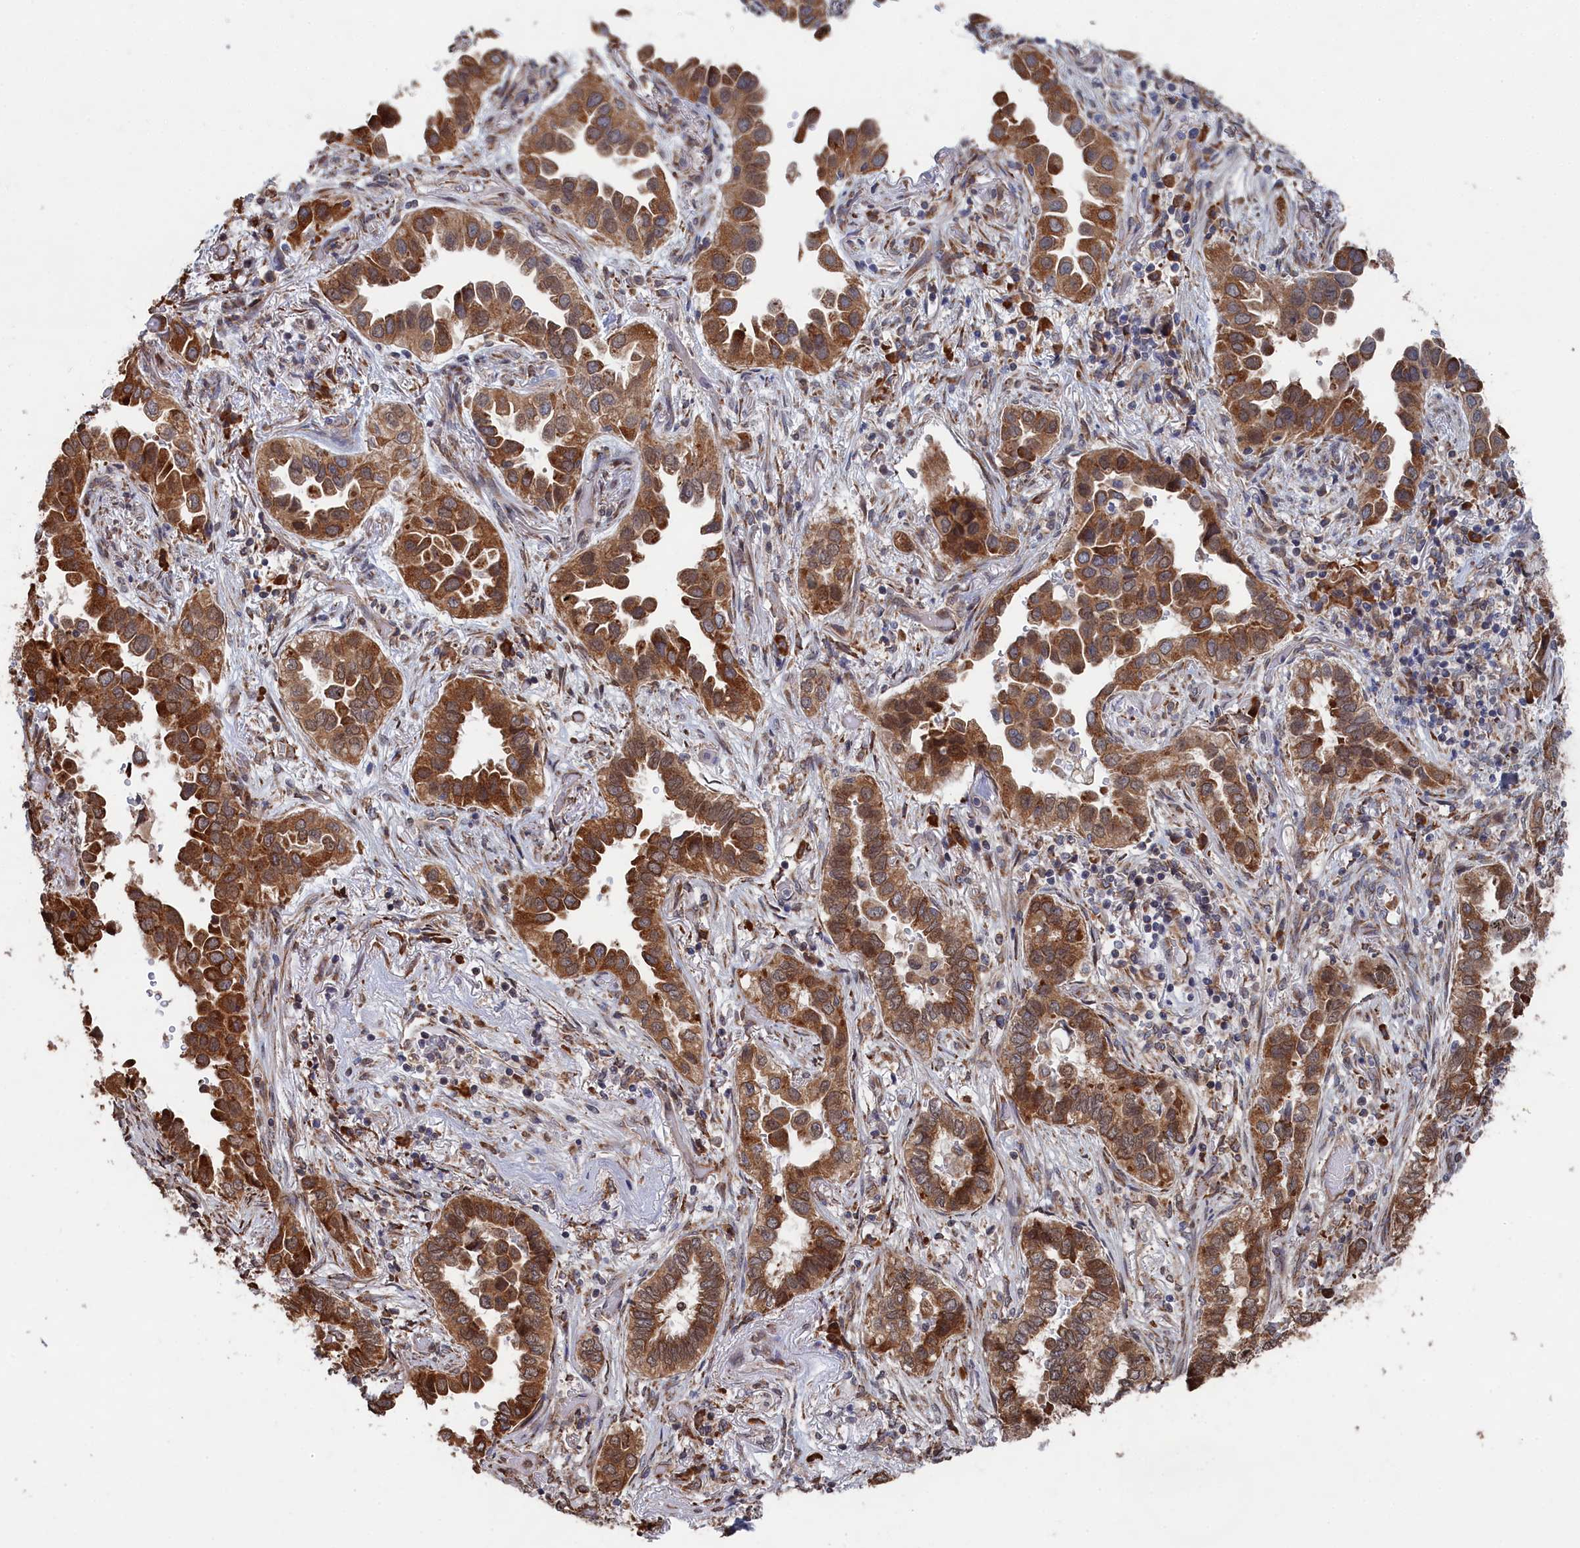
{"staining": {"intensity": "moderate", "quantity": ">75%", "location": "cytoplasmic/membranous"}, "tissue": "lung cancer", "cell_type": "Tumor cells", "image_type": "cancer", "snomed": [{"axis": "morphology", "description": "Adenocarcinoma, NOS"}, {"axis": "topography", "description": "Lung"}], "caption": "Protein staining exhibits moderate cytoplasmic/membranous positivity in approximately >75% of tumor cells in lung adenocarcinoma.", "gene": "BPIFB6", "patient": {"sex": "female", "age": 76}}